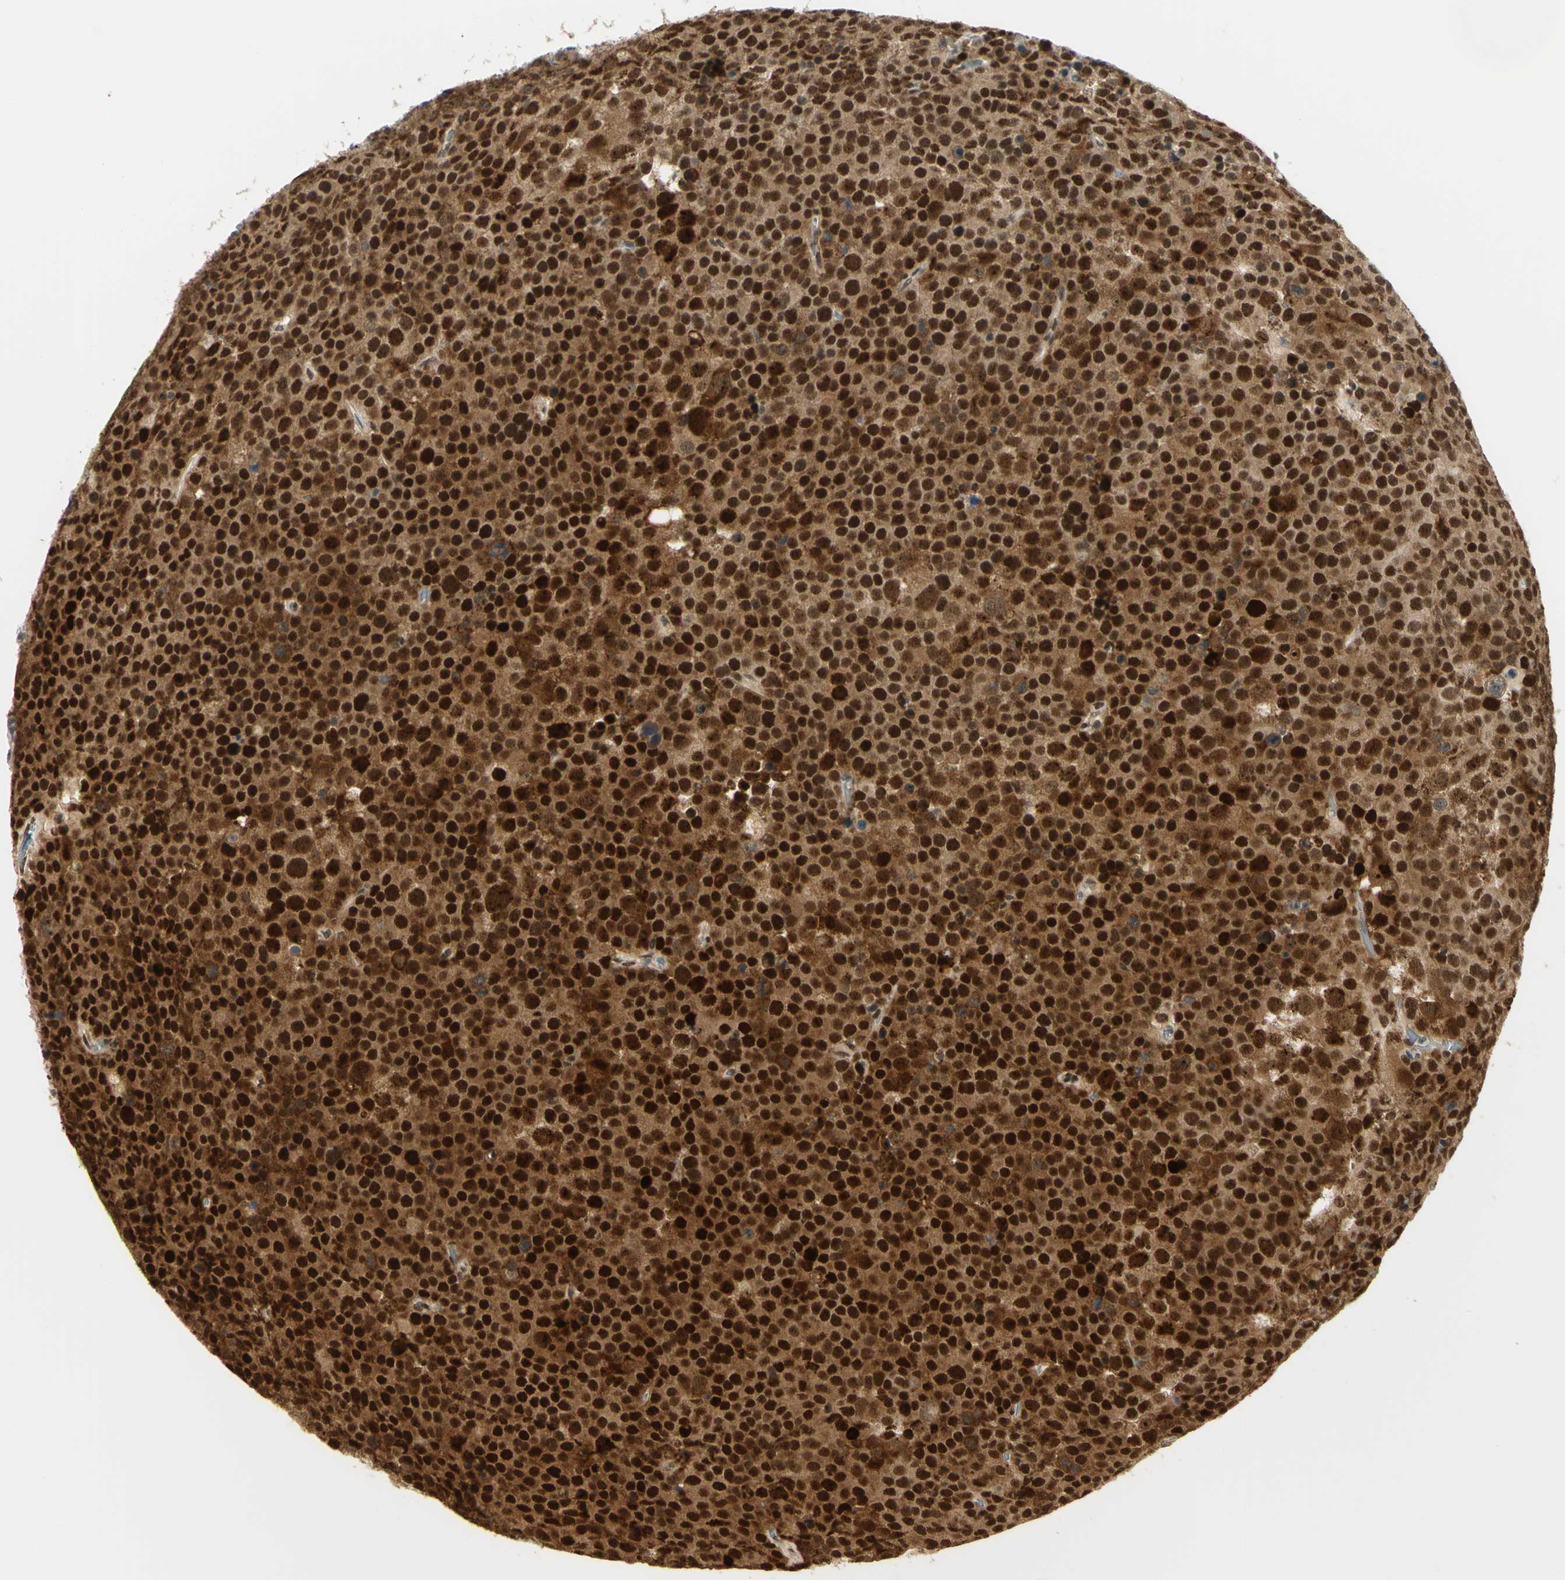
{"staining": {"intensity": "strong", "quantity": ">75%", "location": "cytoplasmic/membranous,nuclear"}, "tissue": "testis cancer", "cell_type": "Tumor cells", "image_type": "cancer", "snomed": [{"axis": "morphology", "description": "Seminoma, NOS"}, {"axis": "topography", "description": "Testis"}], "caption": "Immunohistochemical staining of testis cancer demonstrates high levels of strong cytoplasmic/membranous and nuclear protein staining in approximately >75% of tumor cells.", "gene": "DDX1", "patient": {"sex": "male", "age": 71}}